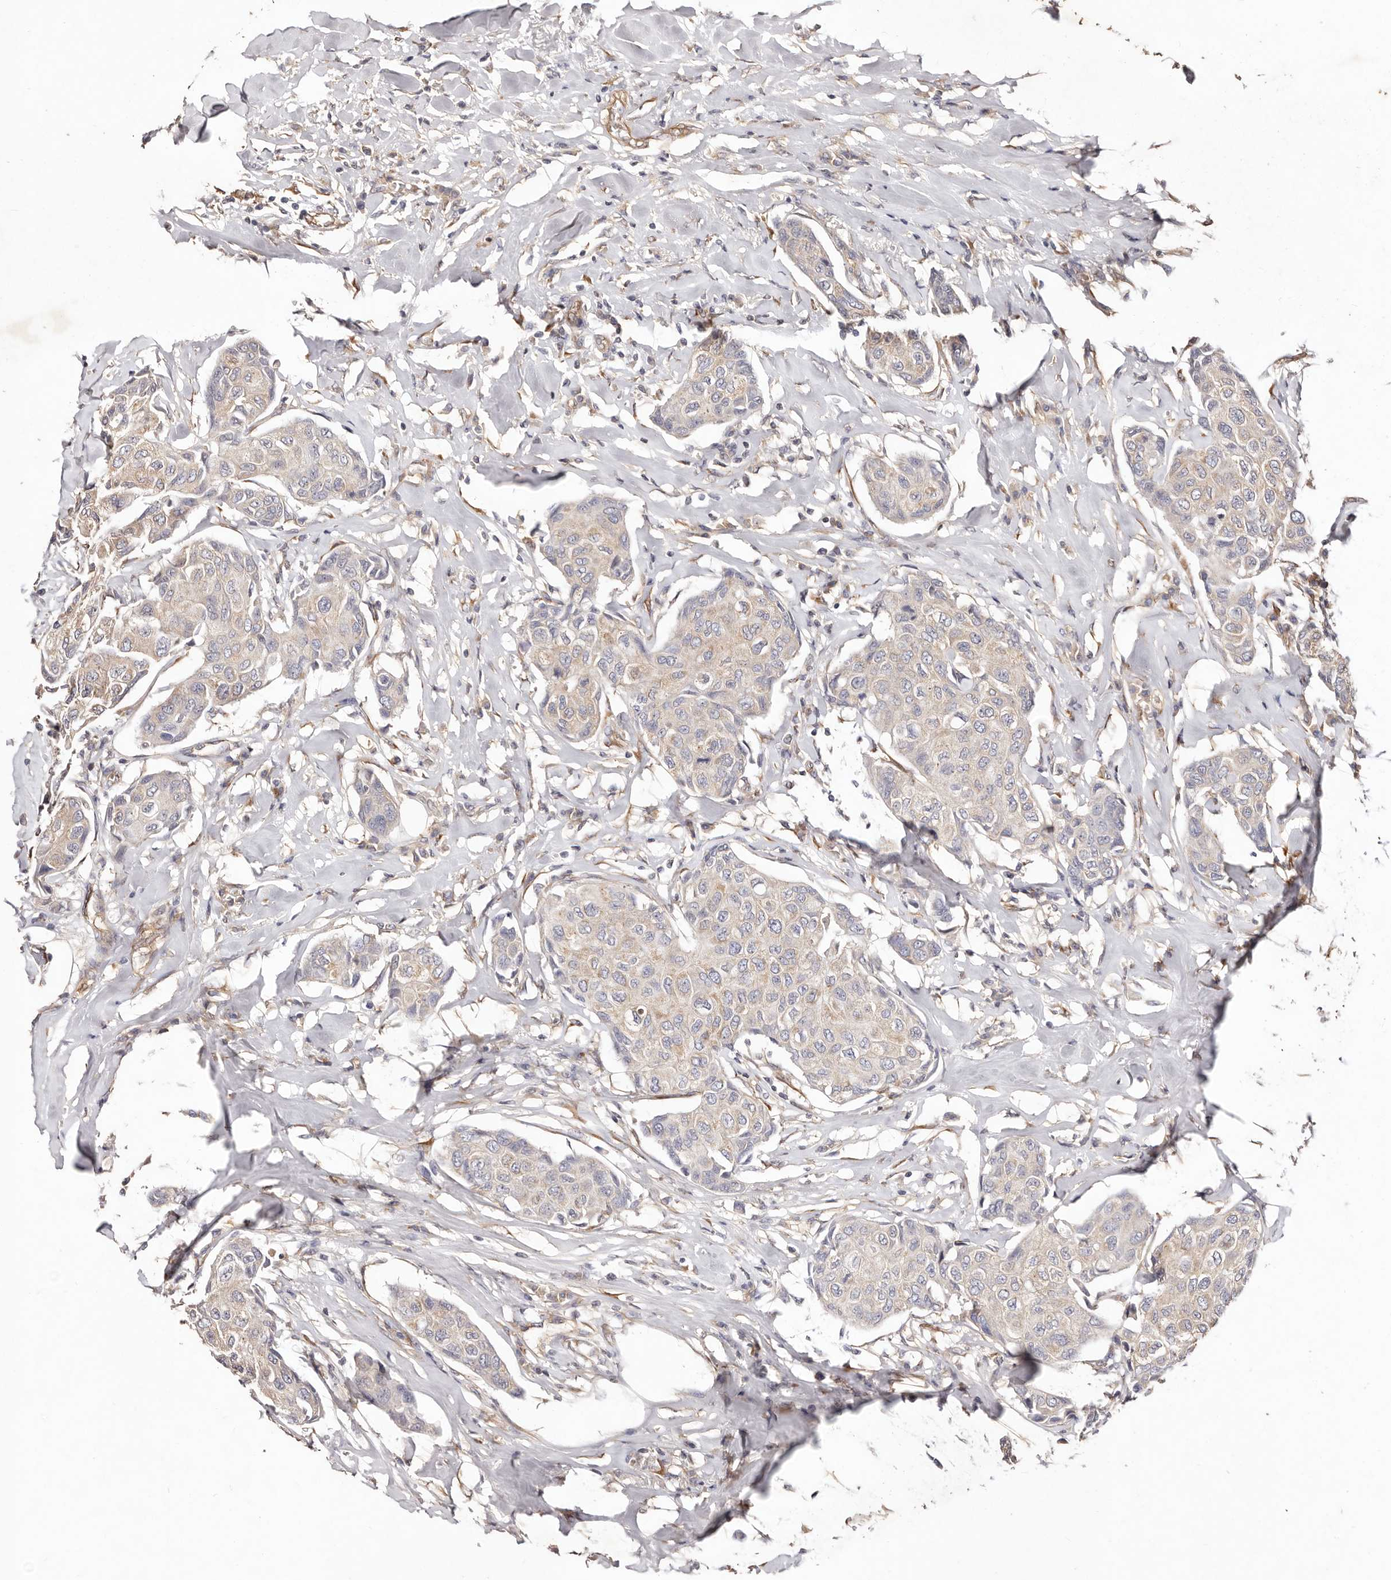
{"staining": {"intensity": "negative", "quantity": "none", "location": "none"}, "tissue": "breast cancer", "cell_type": "Tumor cells", "image_type": "cancer", "snomed": [{"axis": "morphology", "description": "Duct carcinoma"}, {"axis": "topography", "description": "Breast"}], "caption": "Immunohistochemistry (IHC) of breast infiltrating ductal carcinoma demonstrates no staining in tumor cells.", "gene": "CCL14", "patient": {"sex": "female", "age": 80}}